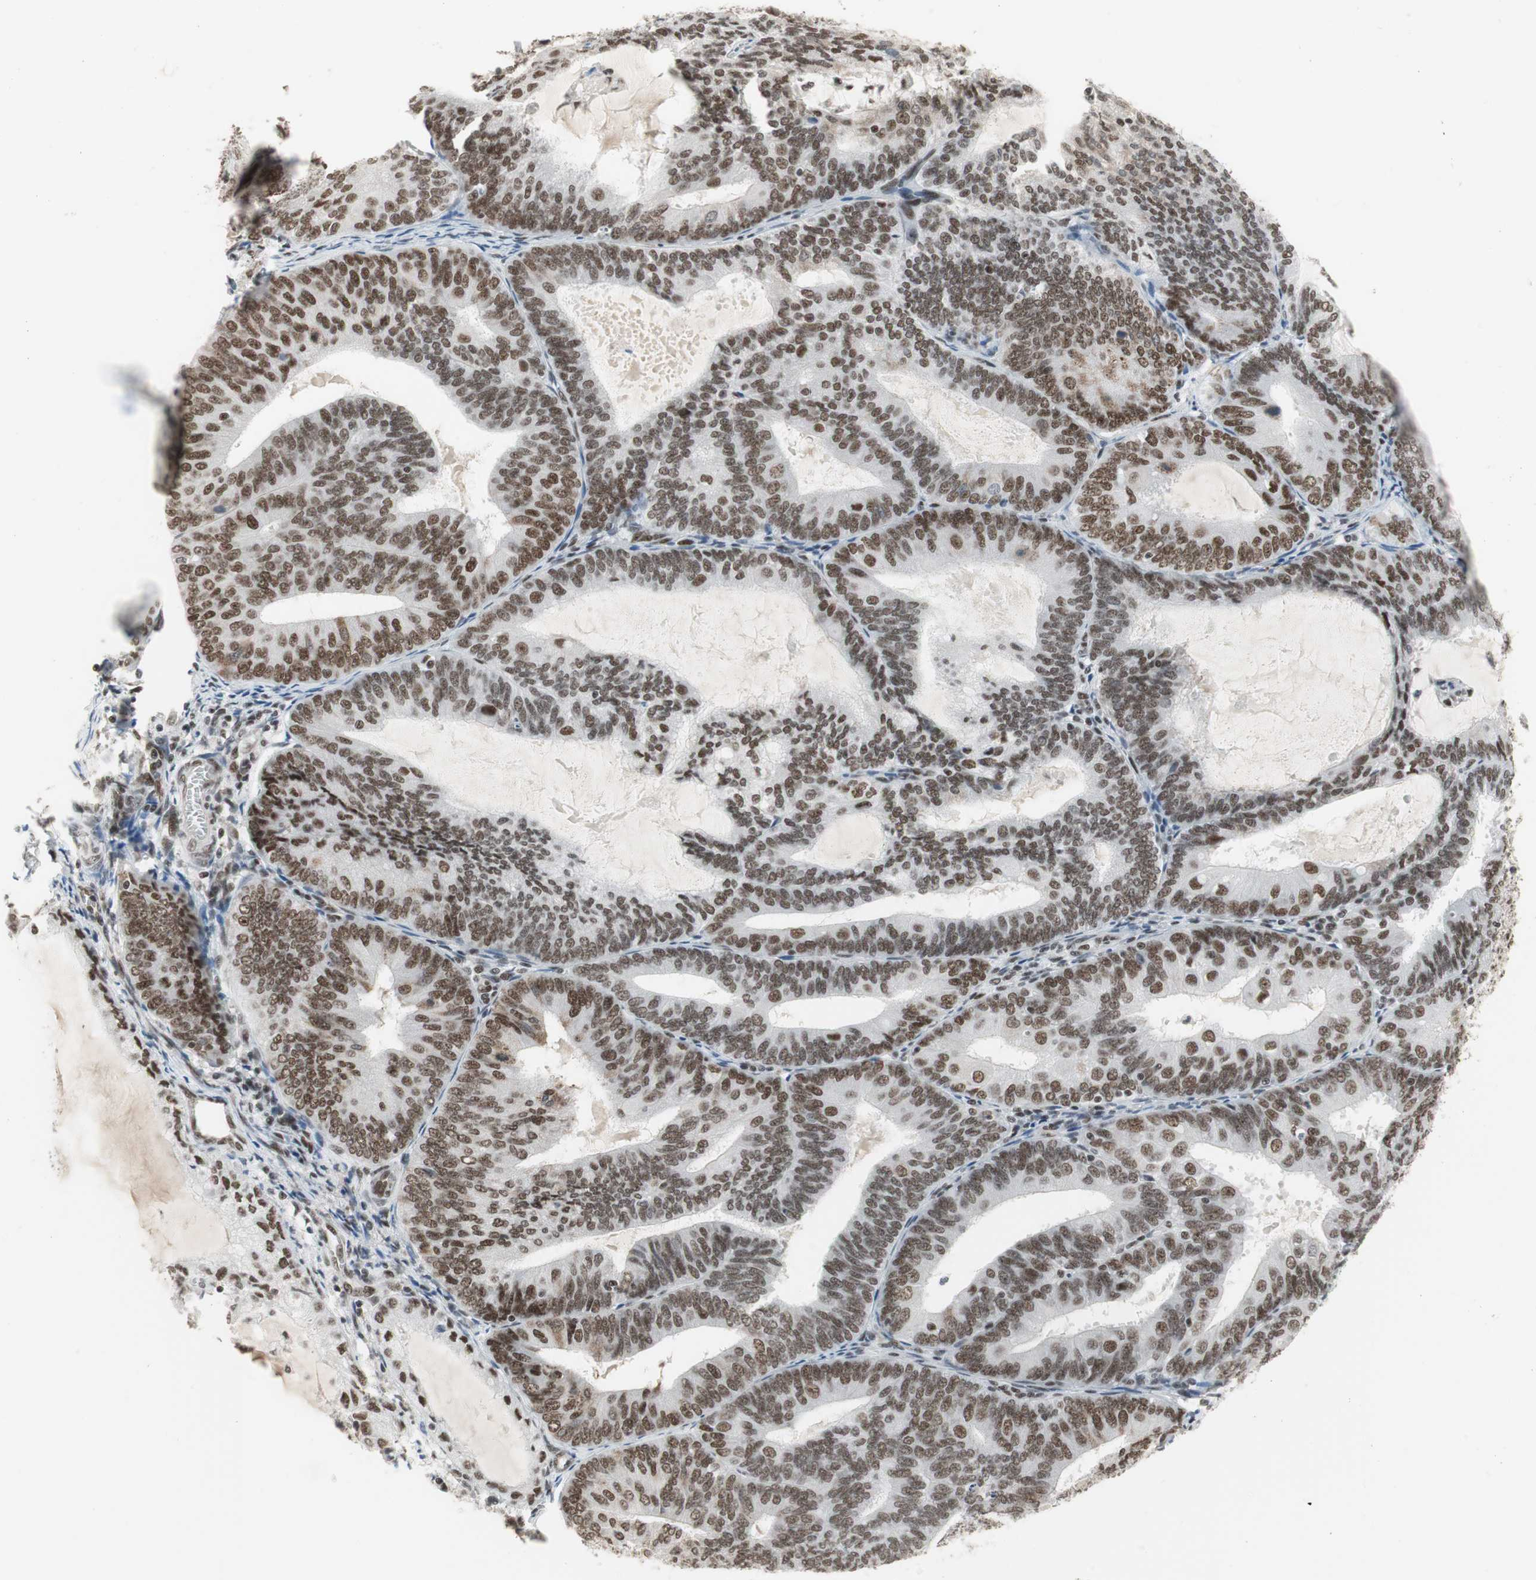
{"staining": {"intensity": "strong", "quantity": ">75%", "location": "nuclear"}, "tissue": "endometrial cancer", "cell_type": "Tumor cells", "image_type": "cancer", "snomed": [{"axis": "morphology", "description": "Adenocarcinoma, NOS"}, {"axis": "topography", "description": "Endometrium"}], "caption": "Immunohistochemistry (IHC) photomicrograph of human endometrial cancer (adenocarcinoma) stained for a protein (brown), which exhibits high levels of strong nuclear expression in about >75% of tumor cells.", "gene": "RTF1", "patient": {"sex": "female", "age": 81}}